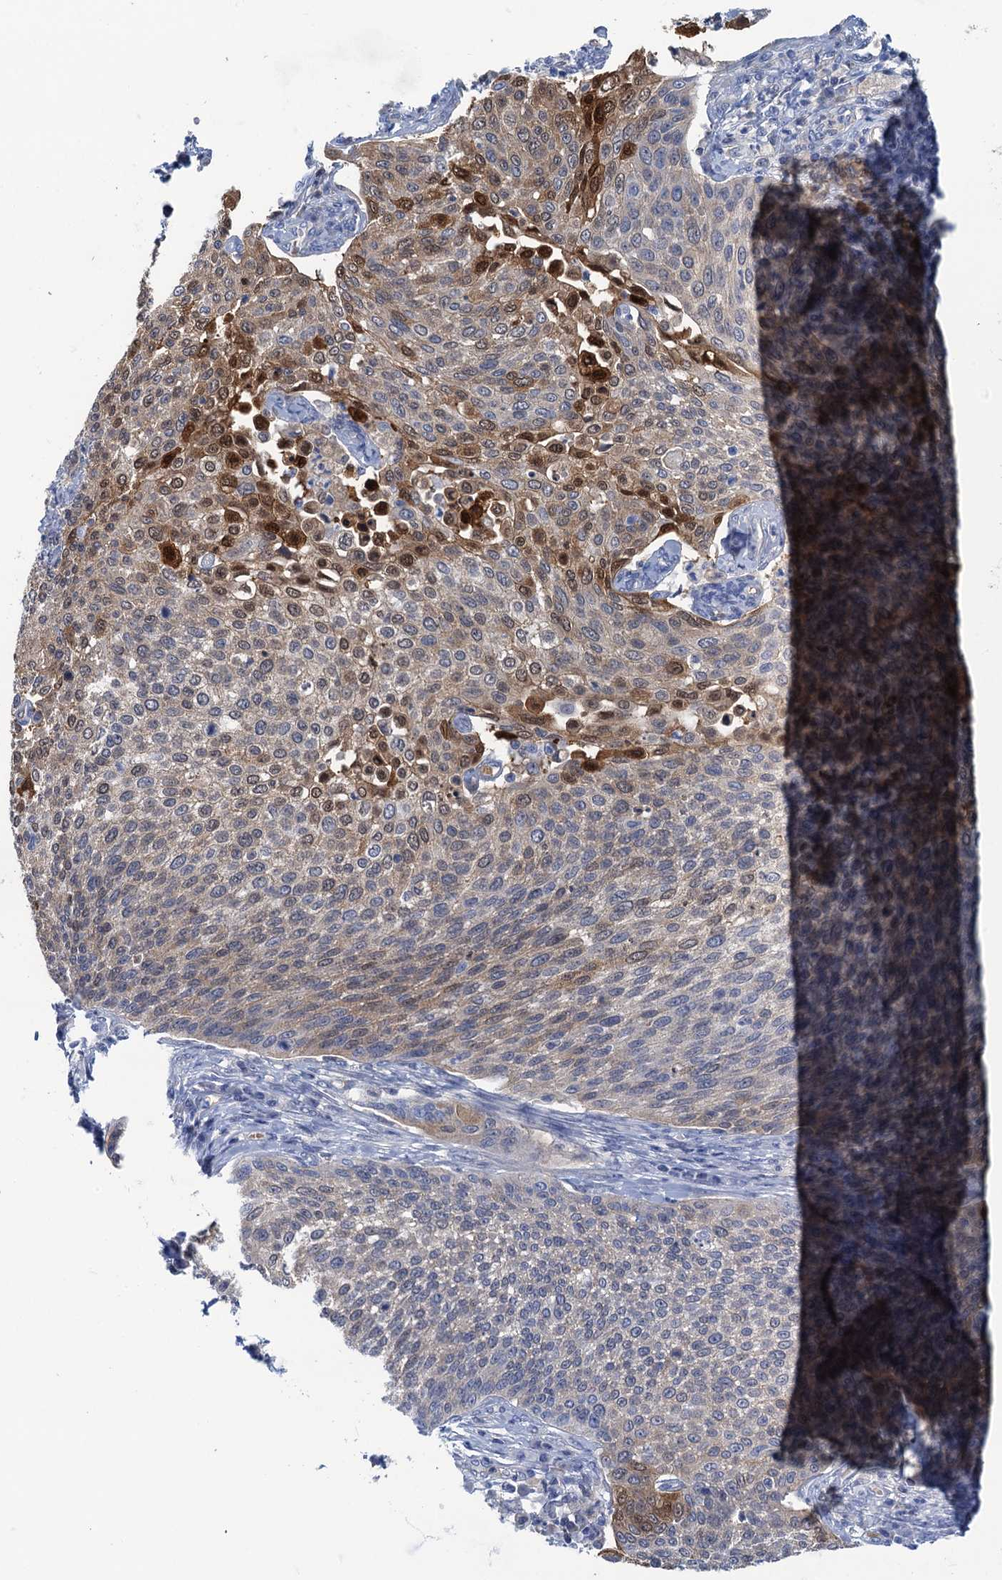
{"staining": {"intensity": "moderate", "quantity": "25%-75%", "location": "cytoplasmic/membranous,nuclear"}, "tissue": "cervical cancer", "cell_type": "Tumor cells", "image_type": "cancer", "snomed": [{"axis": "morphology", "description": "Squamous cell carcinoma, NOS"}, {"axis": "topography", "description": "Cervix"}], "caption": "IHC micrograph of neoplastic tissue: cervical squamous cell carcinoma stained using IHC shows medium levels of moderate protein expression localized specifically in the cytoplasmic/membranous and nuclear of tumor cells, appearing as a cytoplasmic/membranous and nuclear brown color.", "gene": "CALML5", "patient": {"sex": "female", "age": 34}}